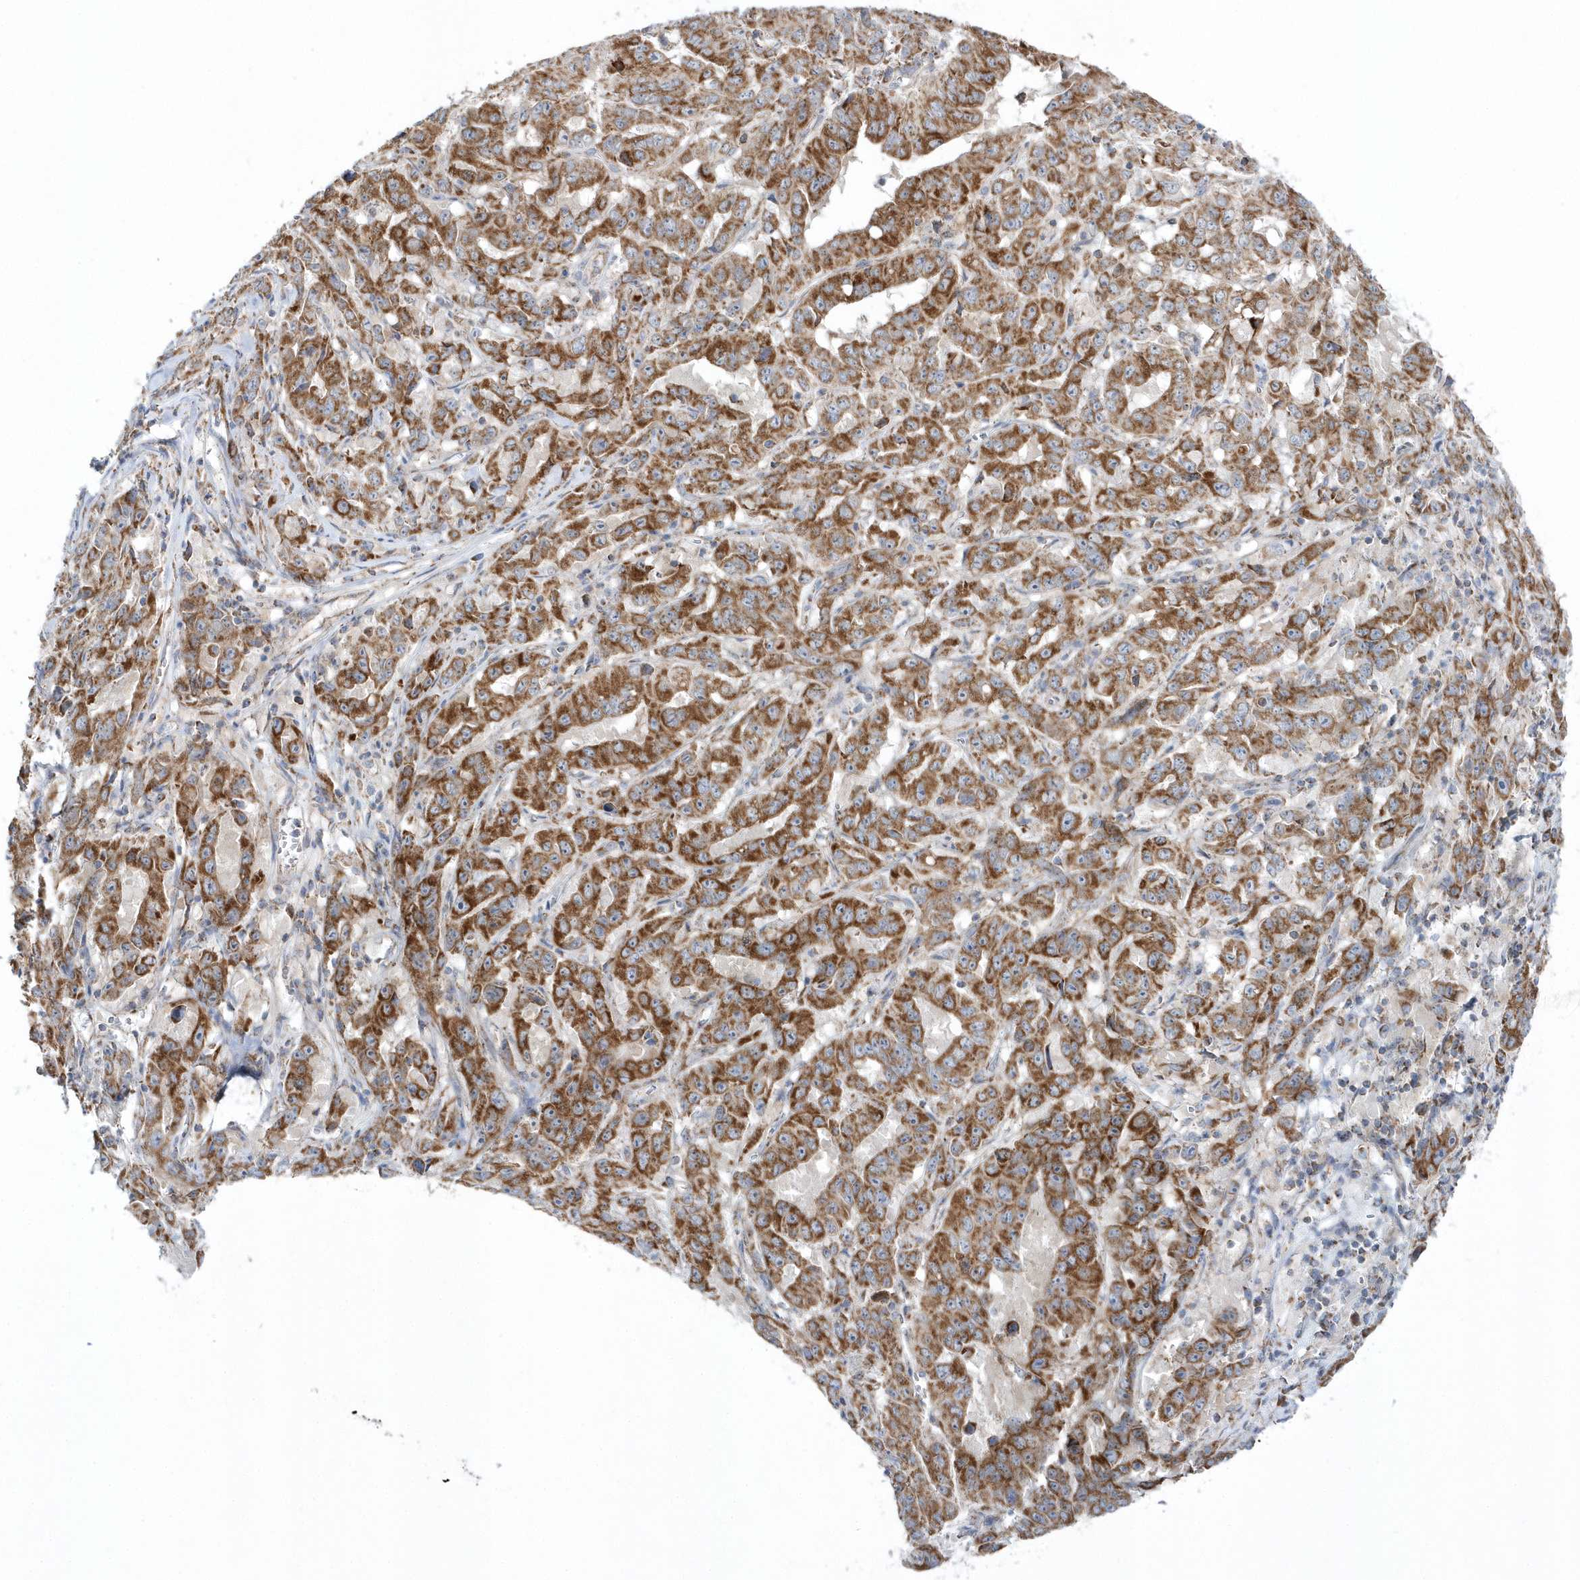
{"staining": {"intensity": "moderate", "quantity": ">75%", "location": "cytoplasmic/membranous"}, "tissue": "pancreatic cancer", "cell_type": "Tumor cells", "image_type": "cancer", "snomed": [{"axis": "morphology", "description": "Adenocarcinoma, NOS"}, {"axis": "topography", "description": "Pancreas"}], "caption": "Approximately >75% of tumor cells in pancreatic cancer (adenocarcinoma) show moderate cytoplasmic/membranous protein positivity as visualized by brown immunohistochemical staining.", "gene": "OPA1", "patient": {"sex": "male", "age": 63}}